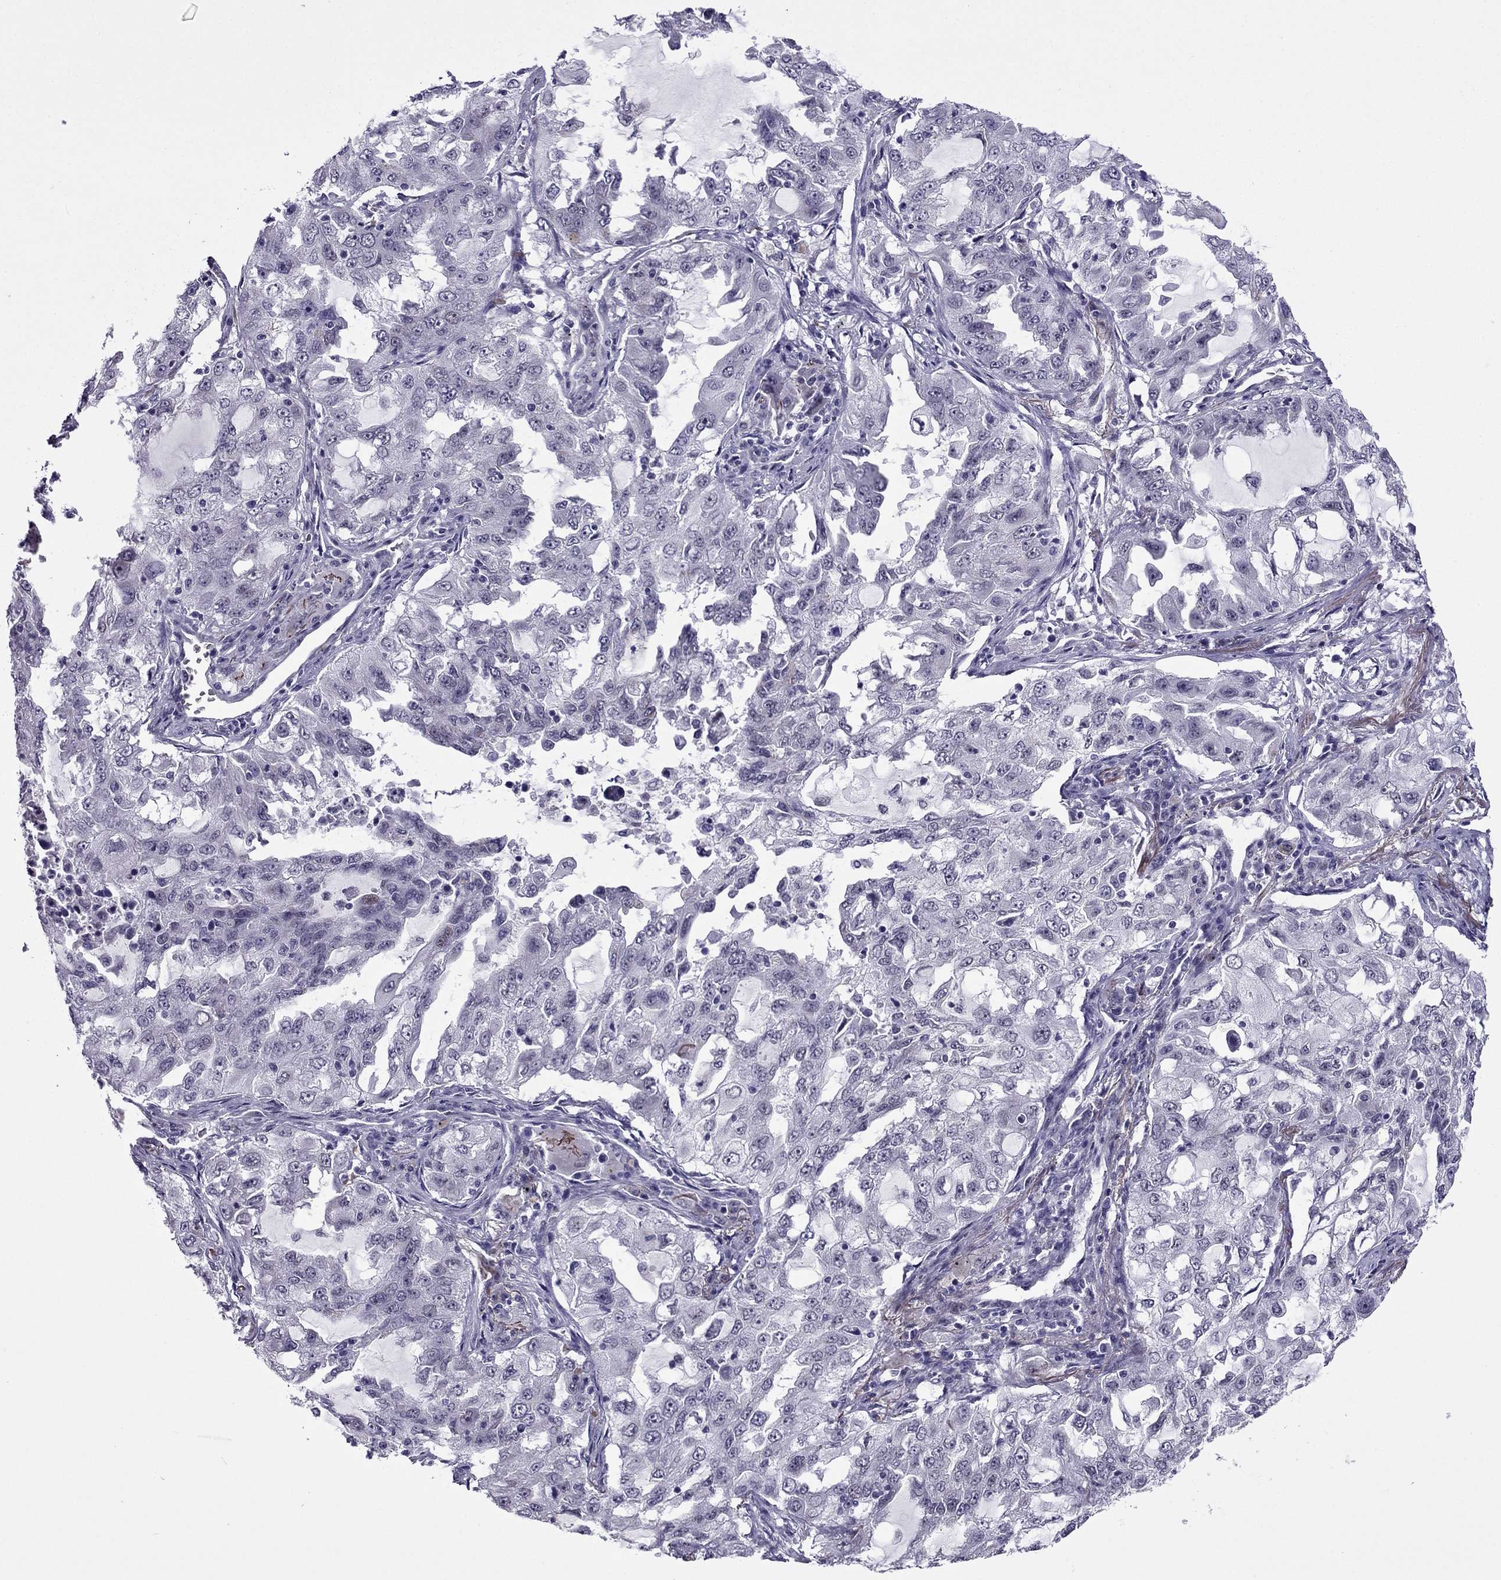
{"staining": {"intensity": "negative", "quantity": "none", "location": "none"}, "tissue": "lung cancer", "cell_type": "Tumor cells", "image_type": "cancer", "snomed": [{"axis": "morphology", "description": "Adenocarcinoma, NOS"}, {"axis": "topography", "description": "Lung"}], "caption": "Protein analysis of lung cancer displays no significant staining in tumor cells.", "gene": "MYLK3", "patient": {"sex": "female", "age": 61}}